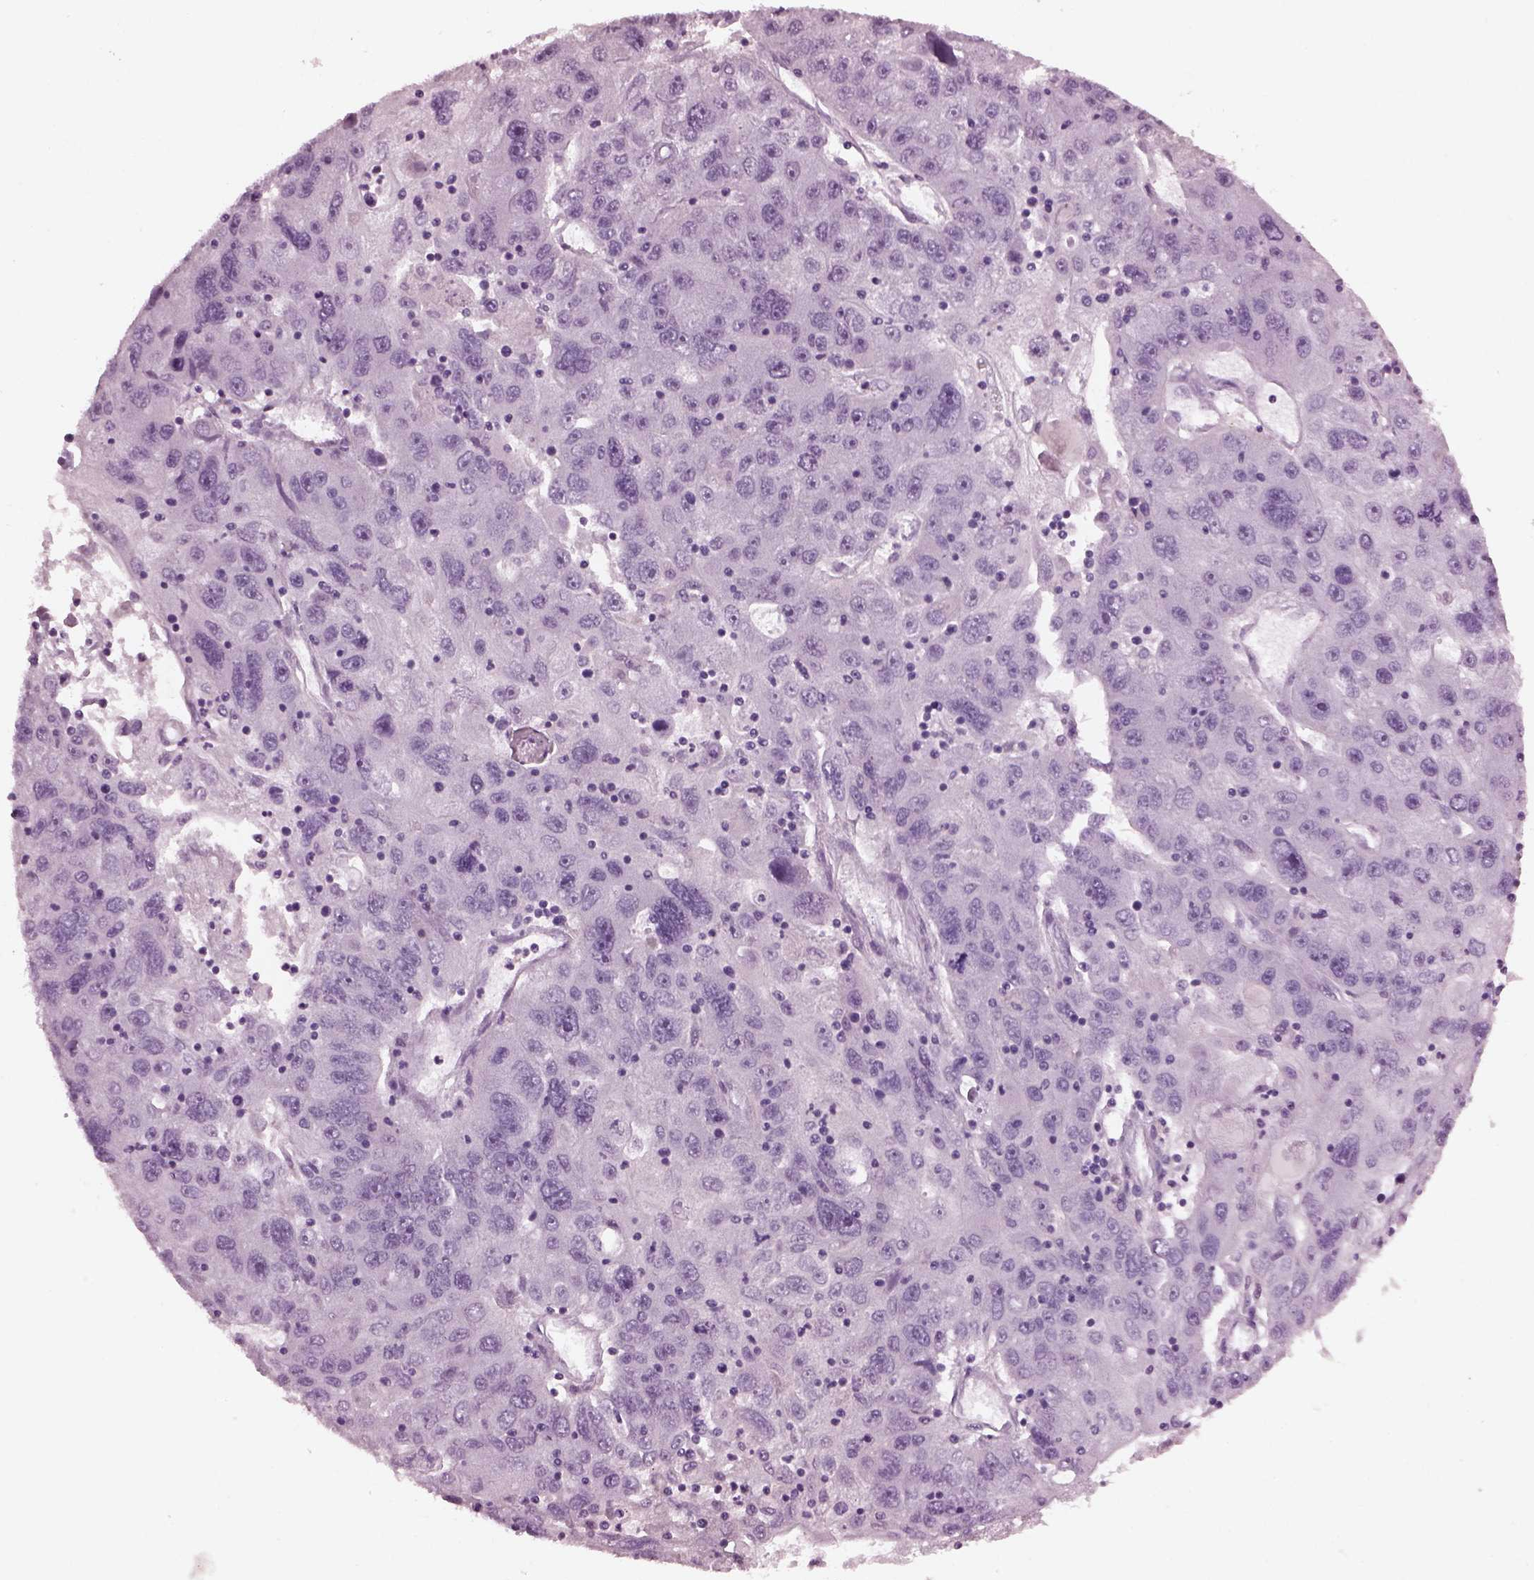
{"staining": {"intensity": "negative", "quantity": "none", "location": "none"}, "tissue": "stomach cancer", "cell_type": "Tumor cells", "image_type": "cancer", "snomed": [{"axis": "morphology", "description": "Adenocarcinoma, NOS"}, {"axis": "topography", "description": "Stomach"}], "caption": "A high-resolution image shows IHC staining of stomach adenocarcinoma, which demonstrates no significant expression in tumor cells.", "gene": "SHTN1", "patient": {"sex": "male", "age": 56}}